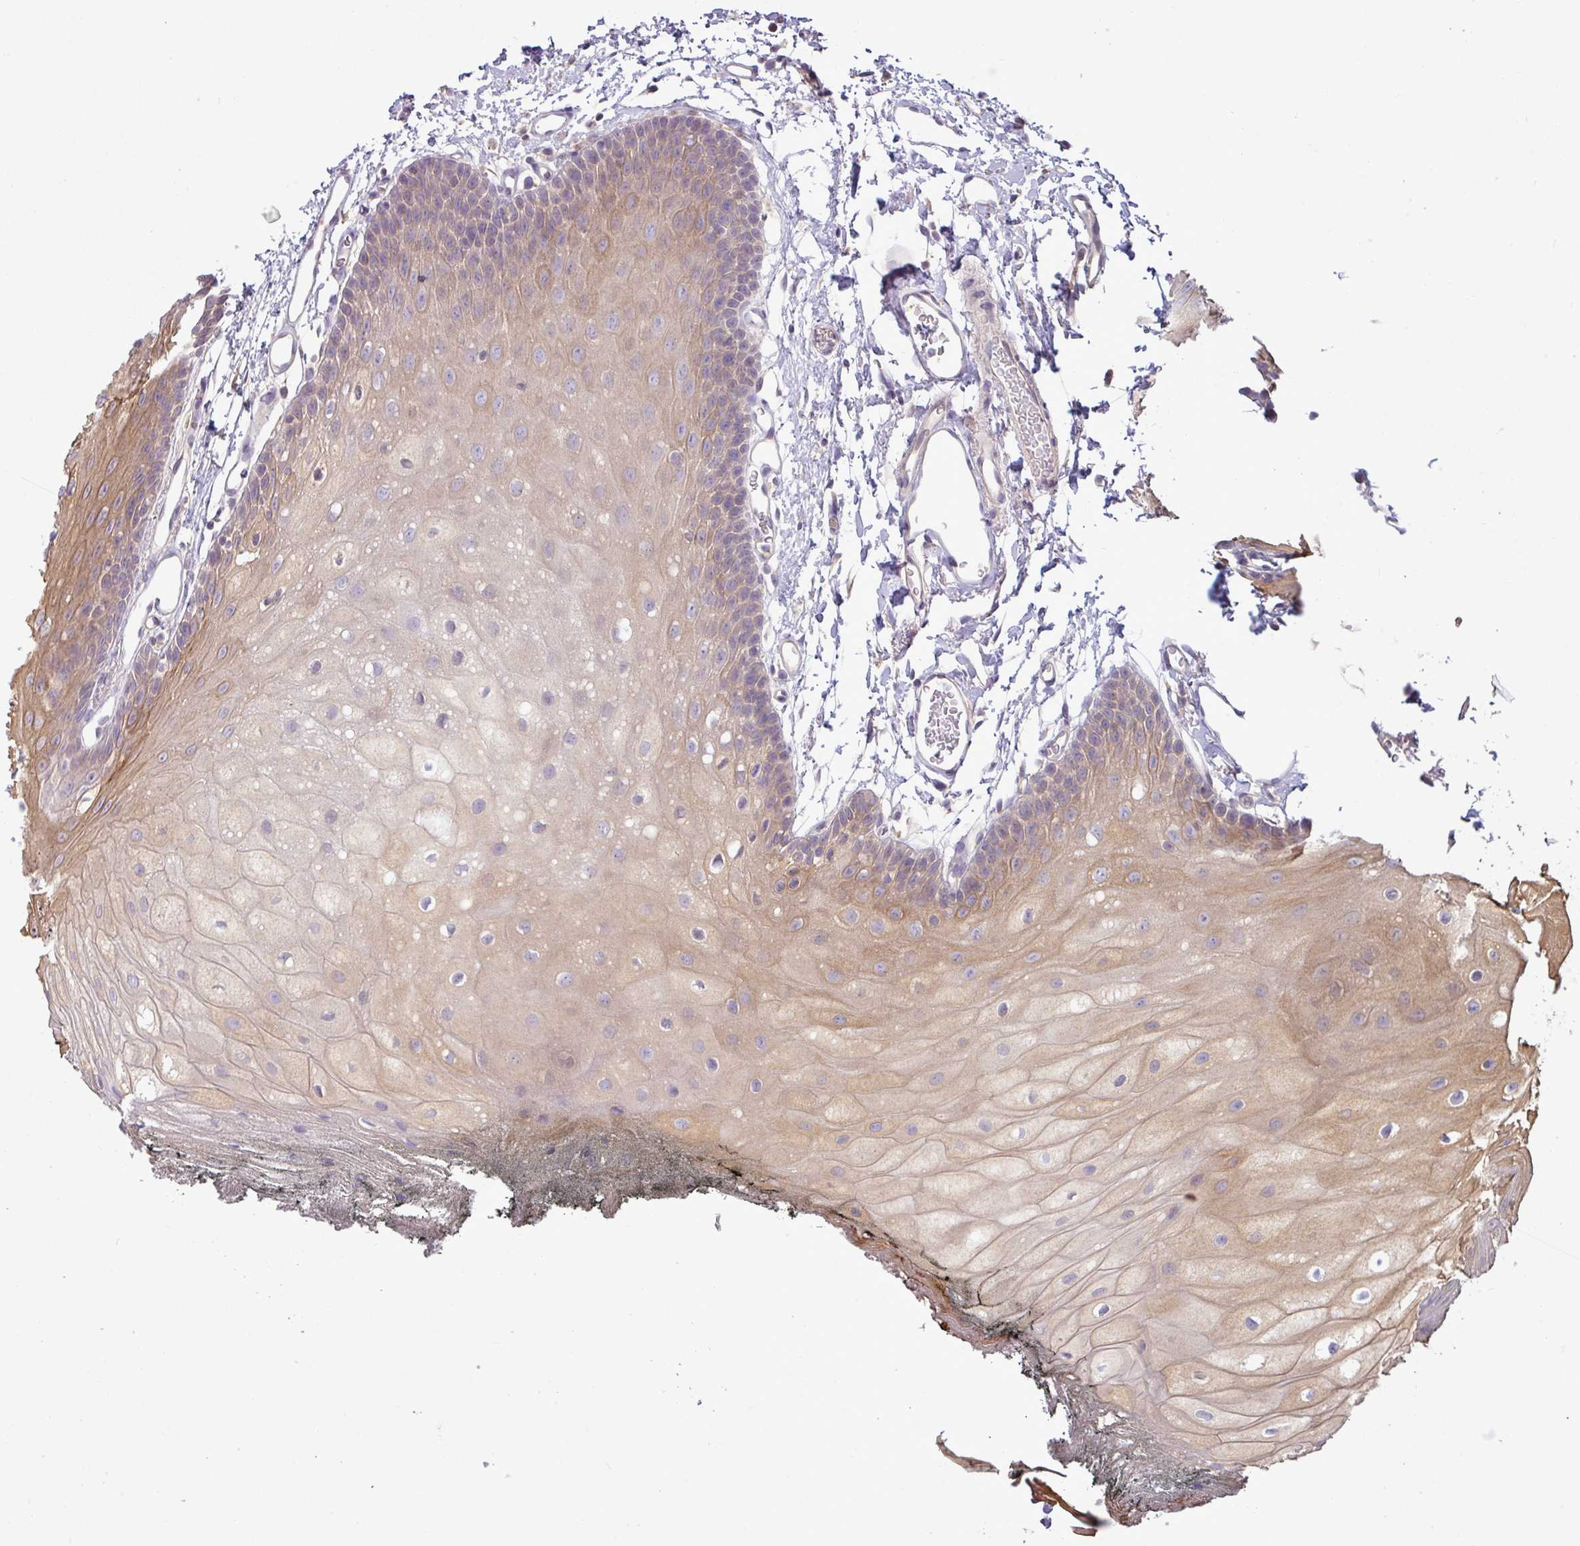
{"staining": {"intensity": "moderate", "quantity": "25%-75%", "location": "cytoplasmic/membranous"}, "tissue": "oral mucosa", "cell_type": "Squamous epithelial cells", "image_type": "normal", "snomed": [{"axis": "morphology", "description": "Normal tissue, NOS"}, {"axis": "morphology", "description": "Squamous cell carcinoma, NOS"}, {"axis": "topography", "description": "Oral tissue"}, {"axis": "topography", "description": "Head-Neck"}], "caption": "DAB immunohistochemical staining of benign human oral mucosa shows moderate cytoplasmic/membranous protein staining in approximately 25%-75% of squamous epithelial cells. The protein is stained brown, and the nuclei are stained in blue (DAB IHC with brightfield microscopy, high magnification).", "gene": "TMEM62", "patient": {"sex": "female", "age": 81}}